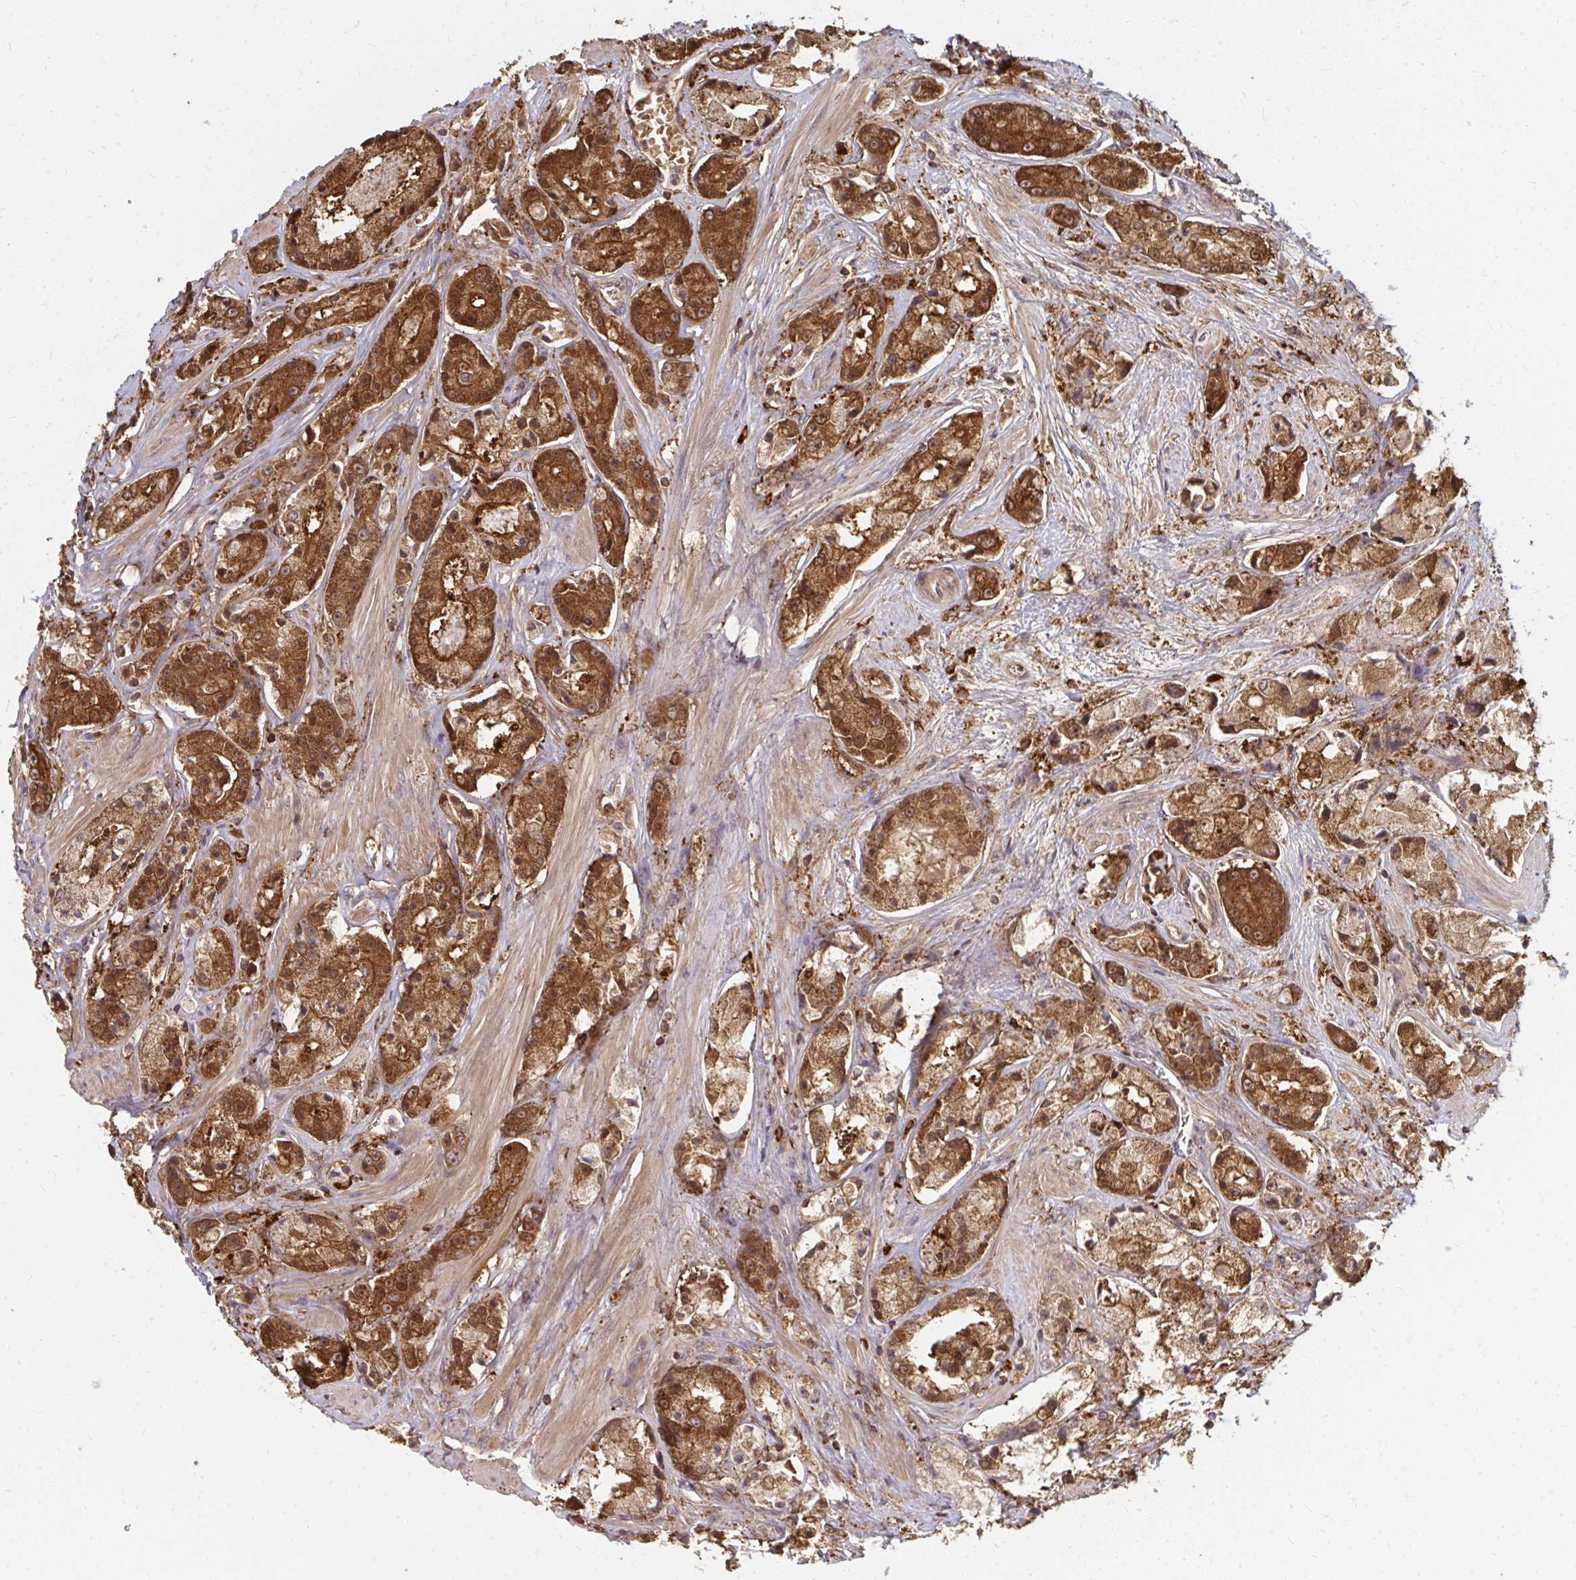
{"staining": {"intensity": "strong", "quantity": ">75%", "location": "cytoplasmic/membranous"}, "tissue": "prostate cancer", "cell_type": "Tumor cells", "image_type": "cancer", "snomed": [{"axis": "morphology", "description": "Adenocarcinoma, High grade"}, {"axis": "topography", "description": "Prostate"}], "caption": "Strong cytoplasmic/membranous expression for a protein is seen in approximately >75% of tumor cells of high-grade adenocarcinoma (prostate) using immunohistochemistry (IHC).", "gene": "ZNF285", "patient": {"sex": "male", "age": 67}}